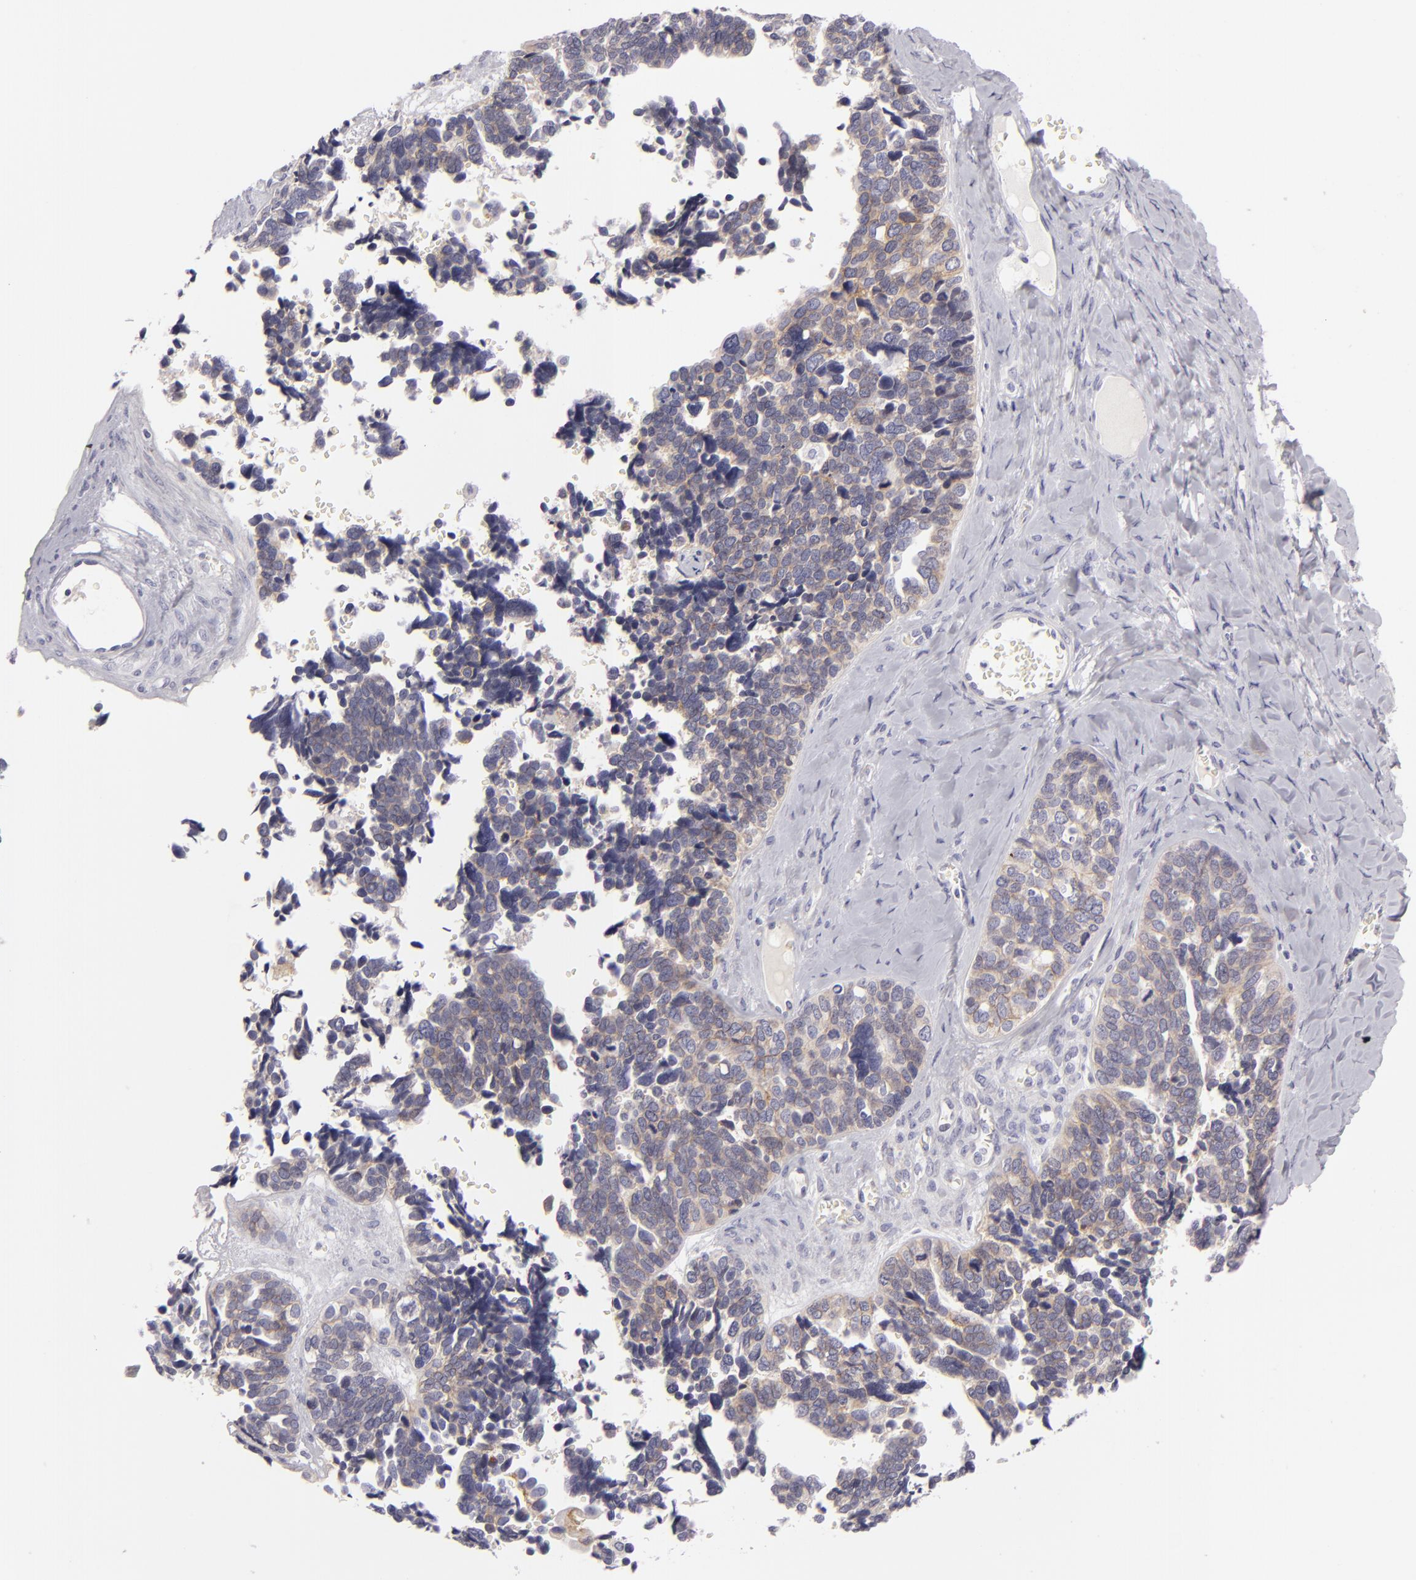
{"staining": {"intensity": "weak", "quantity": ">75%", "location": "nuclear"}, "tissue": "ovarian cancer", "cell_type": "Tumor cells", "image_type": "cancer", "snomed": [{"axis": "morphology", "description": "Cystadenocarcinoma, serous, NOS"}, {"axis": "topography", "description": "Ovary"}], "caption": "Weak nuclear expression for a protein is identified in about >75% of tumor cells of ovarian cancer (serous cystadenocarcinoma) using immunohistochemistry (IHC).", "gene": "DLG4", "patient": {"sex": "female", "age": 77}}